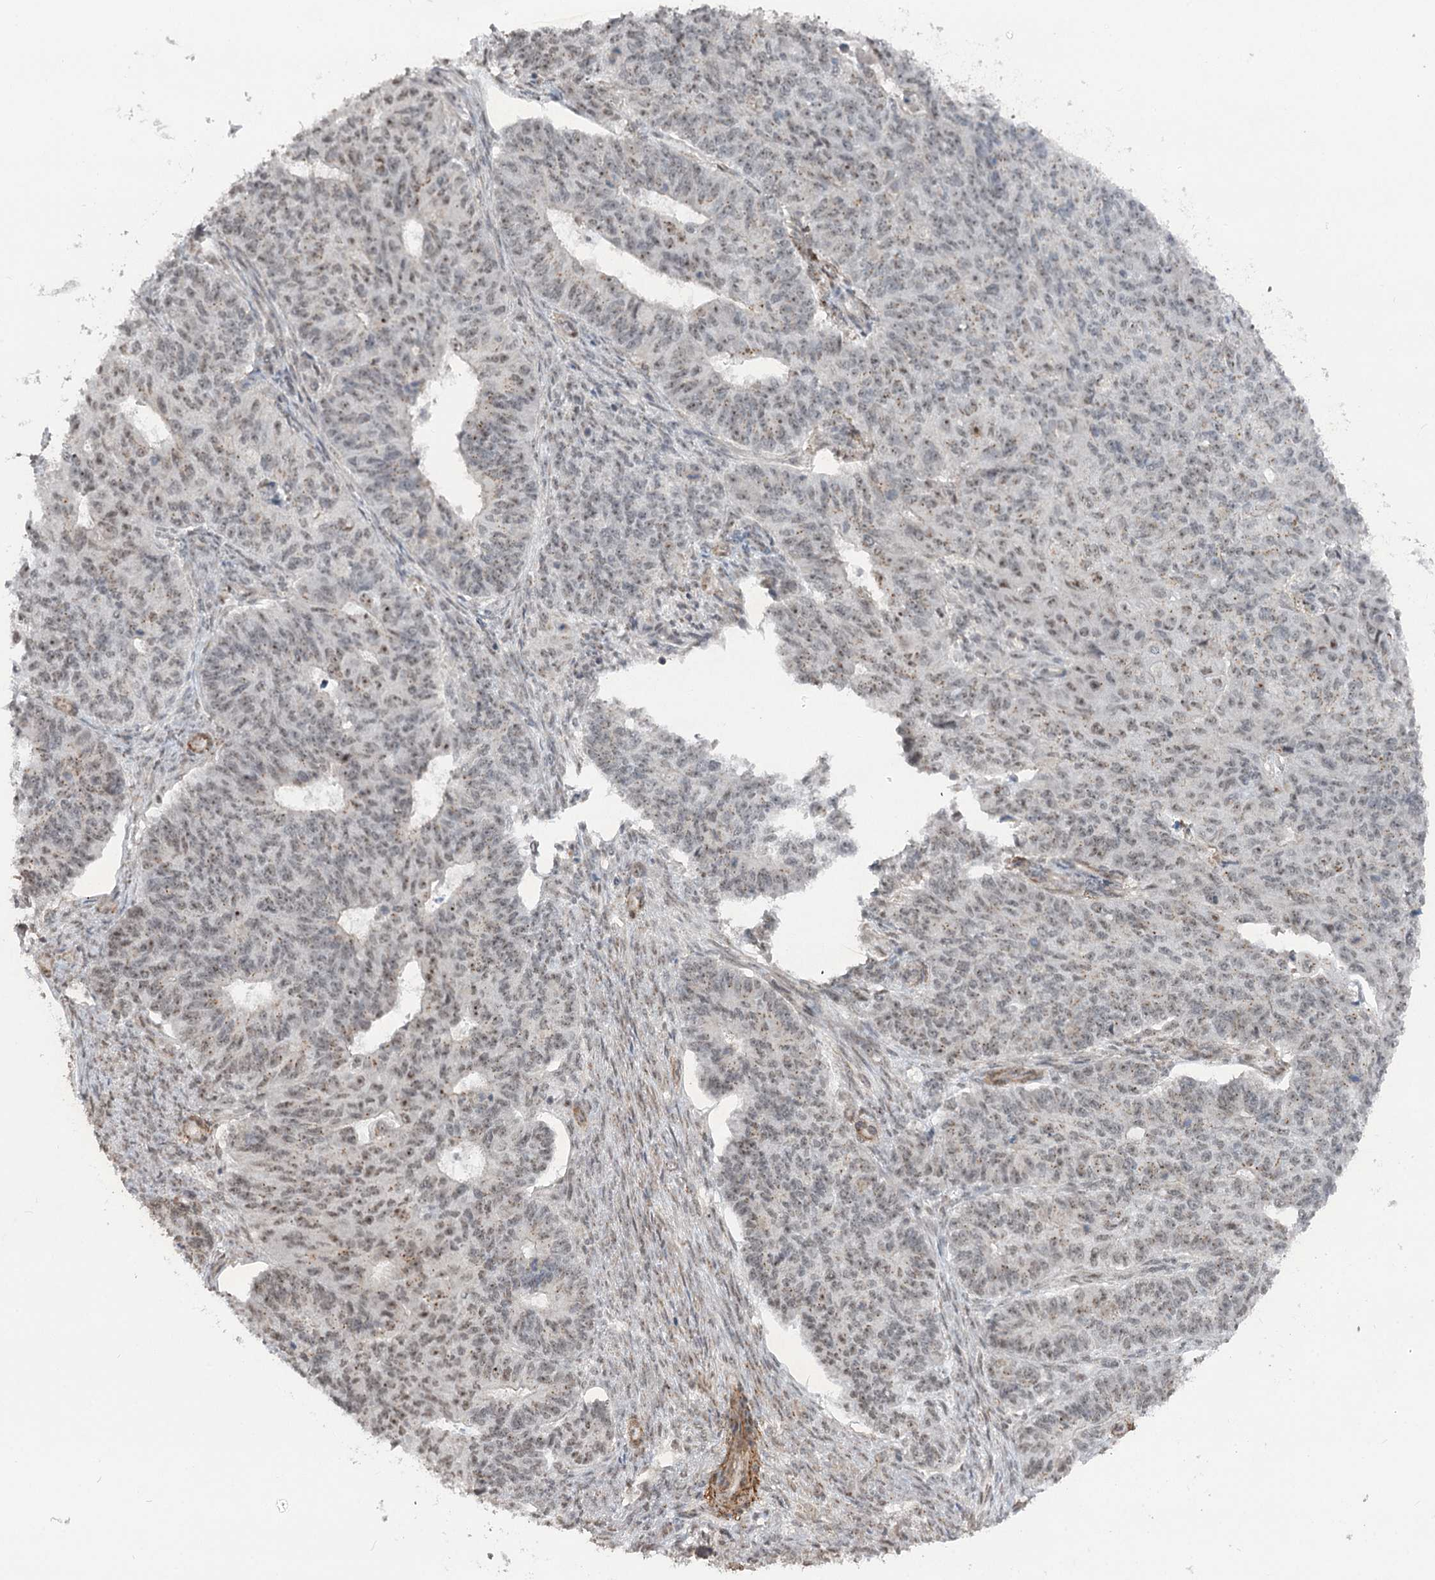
{"staining": {"intensity": "weak", "quantity": ">75%", "location": "nuclear"}, "tissue": "endometrial cancer", "cell_type": "Tumor cells", "image_type": "cancer", "snomed": [{"axis": "morphology", "description": "Adenocarcinoma, NOS"}, {"axis": "topography", "description": "Endometrium"}], "caption": "High-power microscopy captured an immunohistochemistry (IHC) histopathology image of endometrial adenocarcinoma, revealing weak nuclear staining in approximately >75% of tumor cells.", "gene": "GNL3L", "patient": {"sex": "female", "age": 32}}